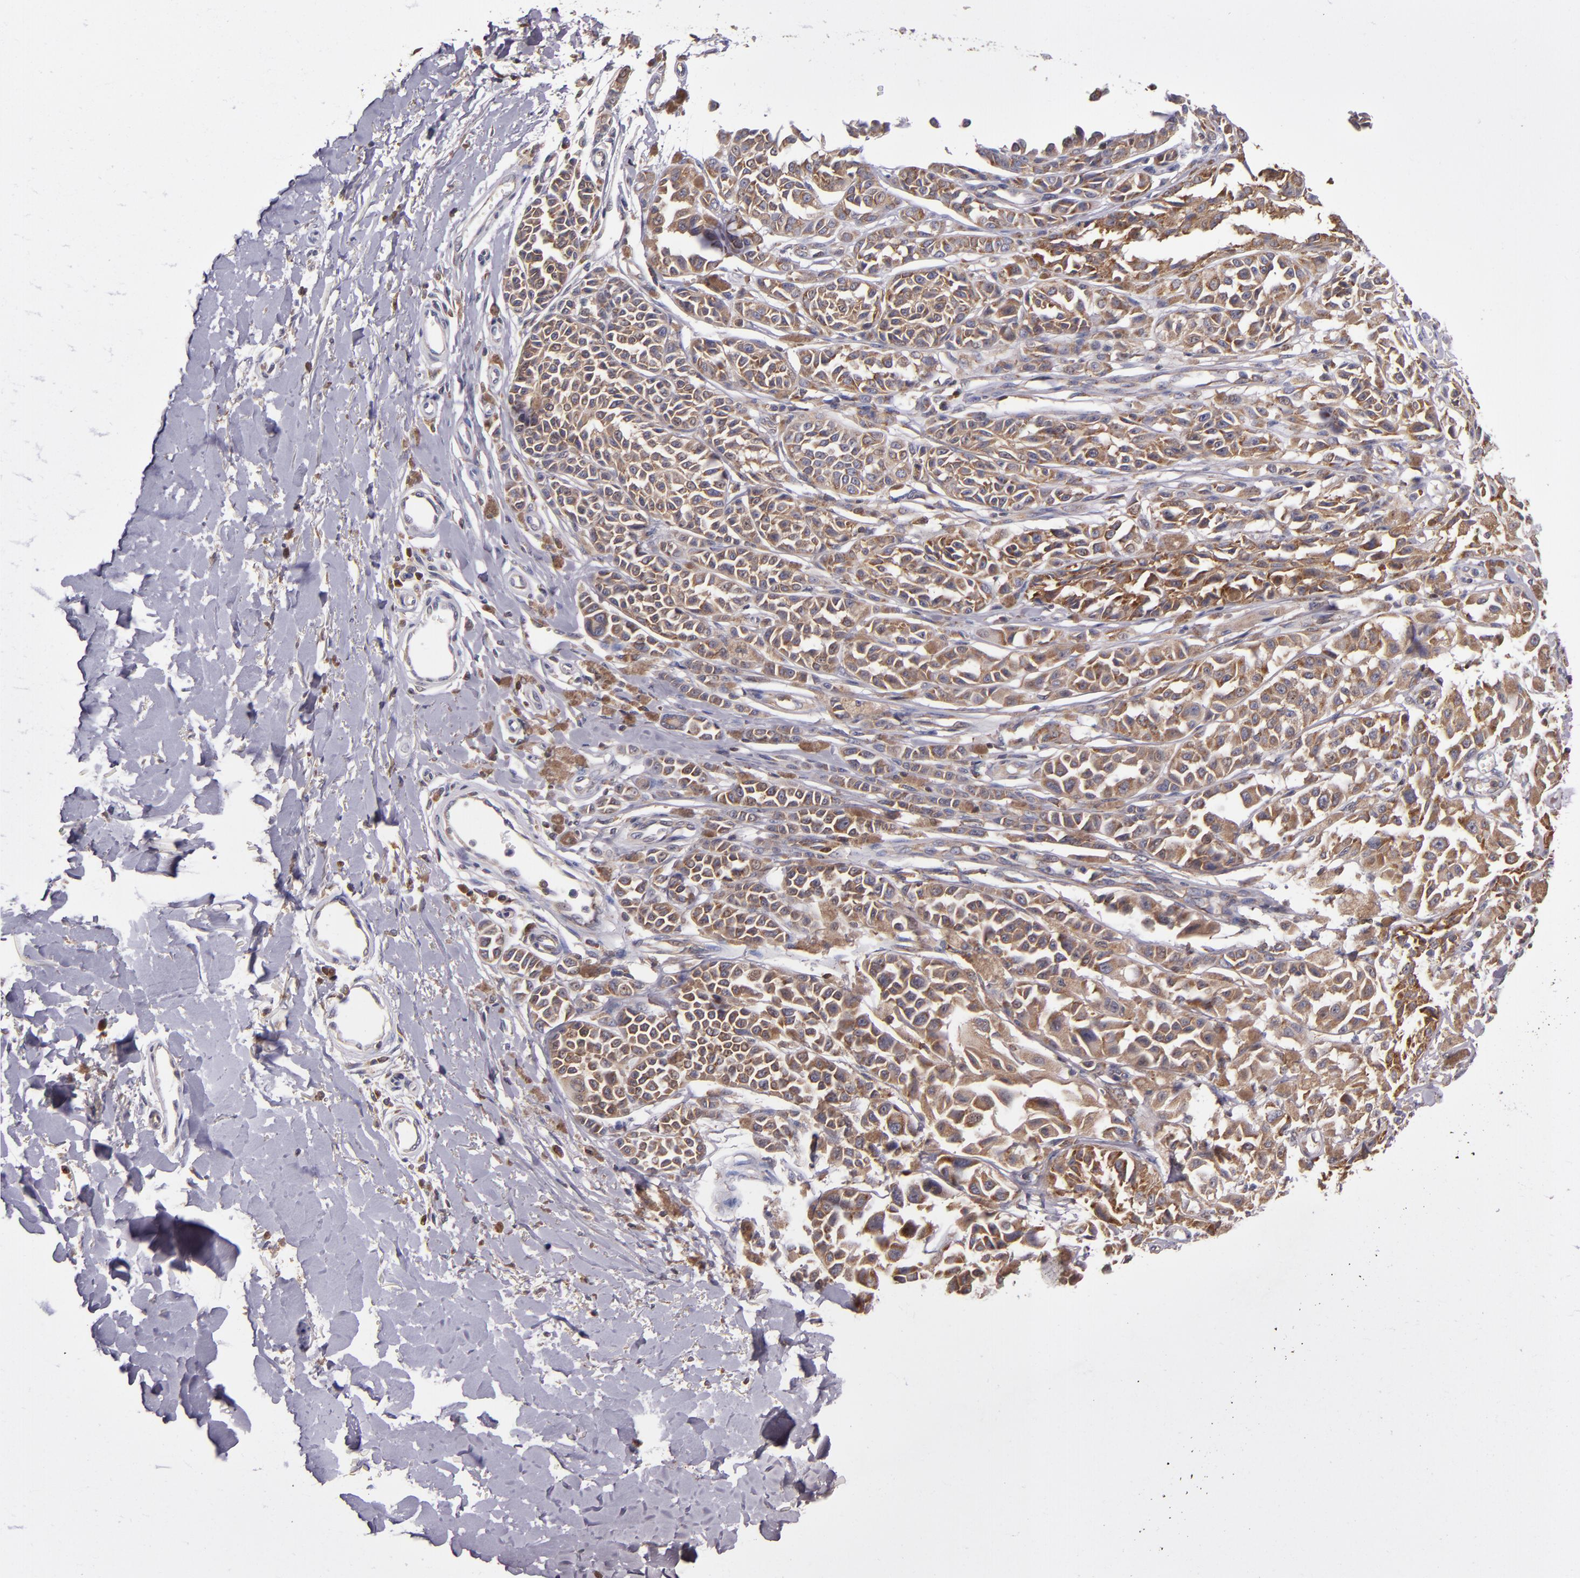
{"staining": {"intensity": "moderate", "quantity": ">75%", "location": "cytoplasmic/membranous"}, "tissue": "melanoma", "cell_type": "Tumor cells", "image_type": "cancer", "snomed": [{"axis": "morphology", "description": "Malignant melanoma, NOS"}, {"axis": "topography", "description": "Skin"}], "caption": "Protein expression analysis of human melanoma reveals moderate cytoplasmic/membranous positivity in approximately >75% of tumor cells.", "gene": "EIF4ENIF1", "patient": {"sex": "female", "age": 38}}